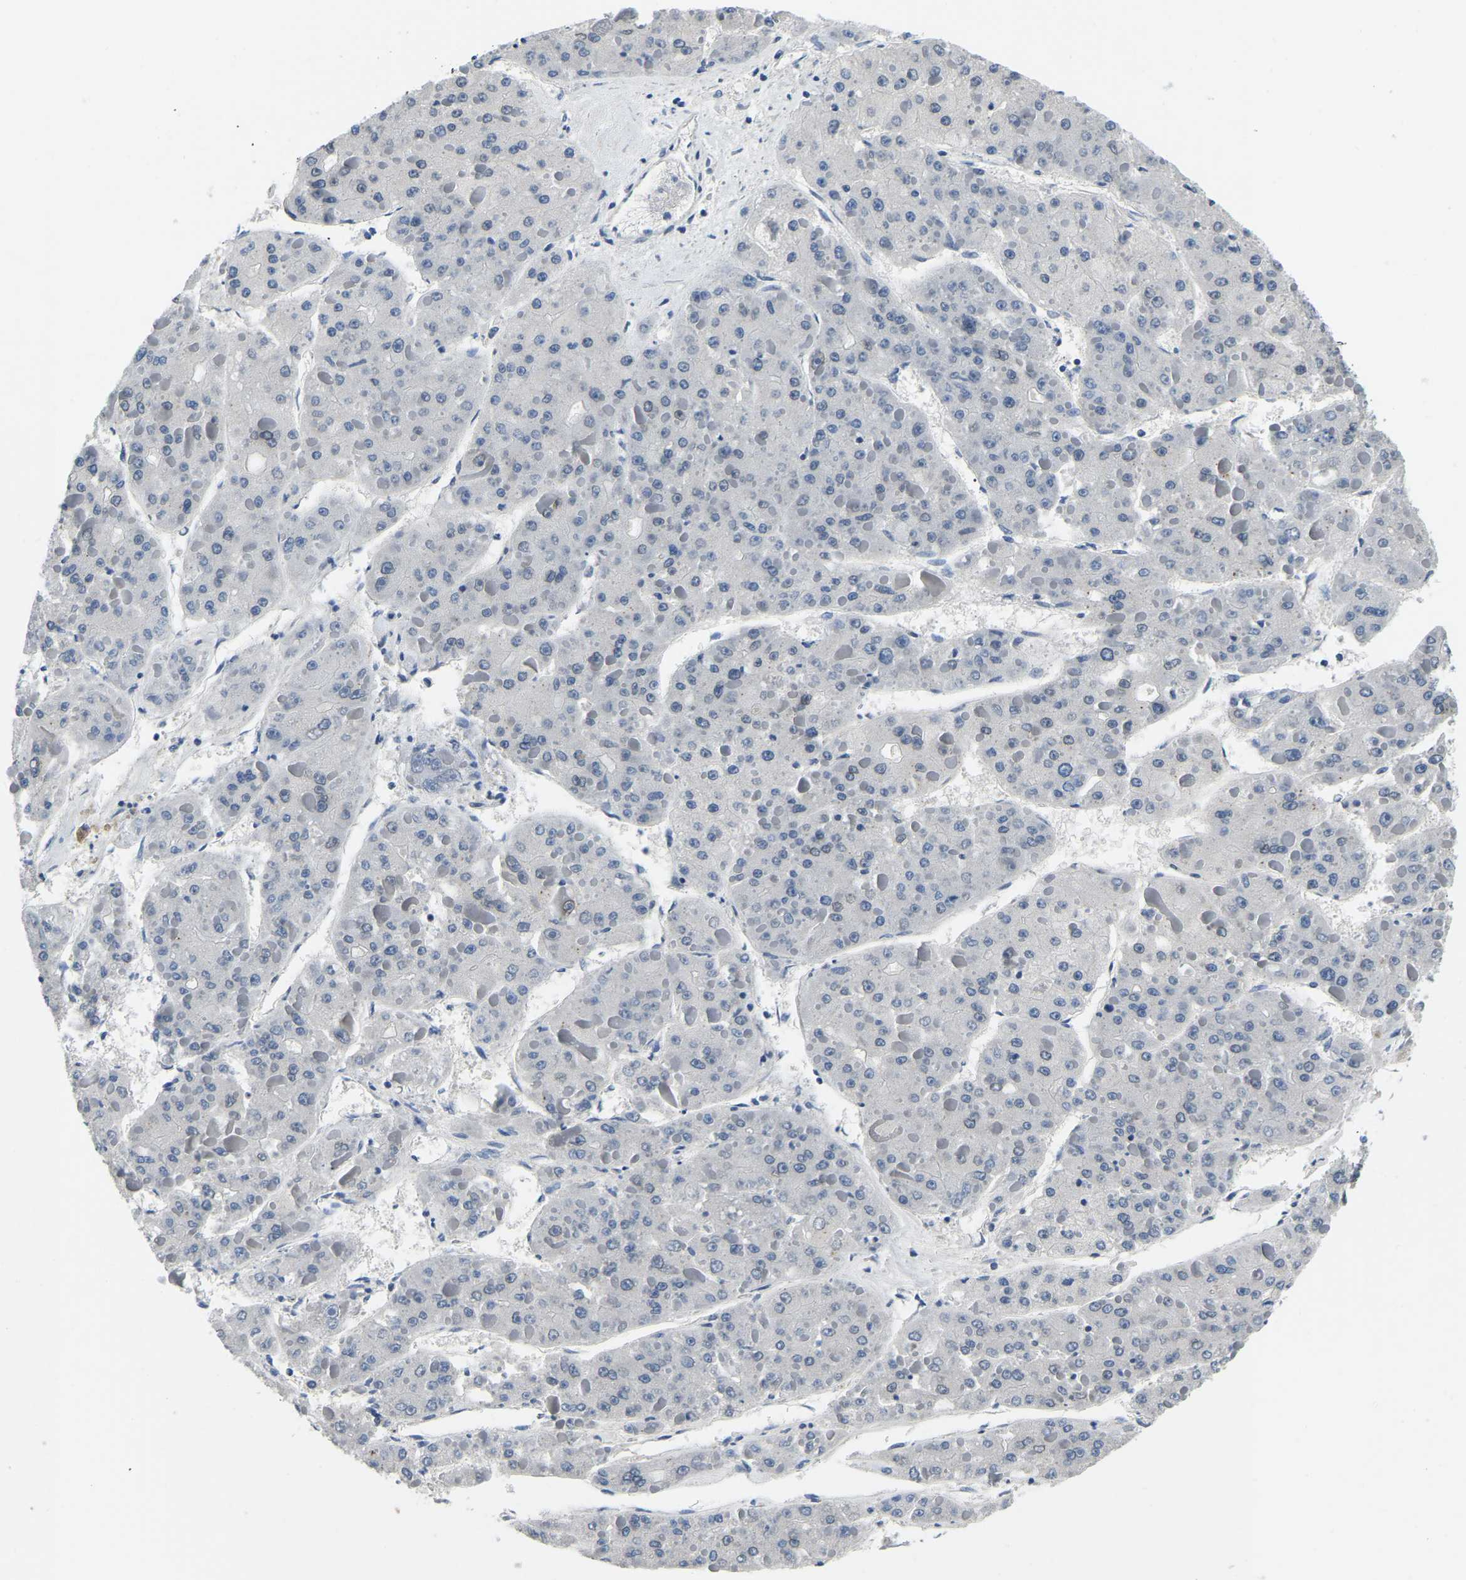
{"staining": {"intensity": "negative", "quantity": "none", "location": "none"}, "tissue": "liver cancer", "cell_type": "Tumor cells", "image_type": "cancer", "snomed": [{"axis": "morphology", "description": "Carcinoma, Hepatocellular, NOS"}, {"axis": "topography", "description": "Liver"}], "caption": "Photomicrograph shows no significant protein staining in tumor cells of liver cancer (hepatocellular carcinoma). (IHC, brightfield microscopy, high magnification).", "gene": "RANBP2", "patient": {"sex": "female", "age": 73}}